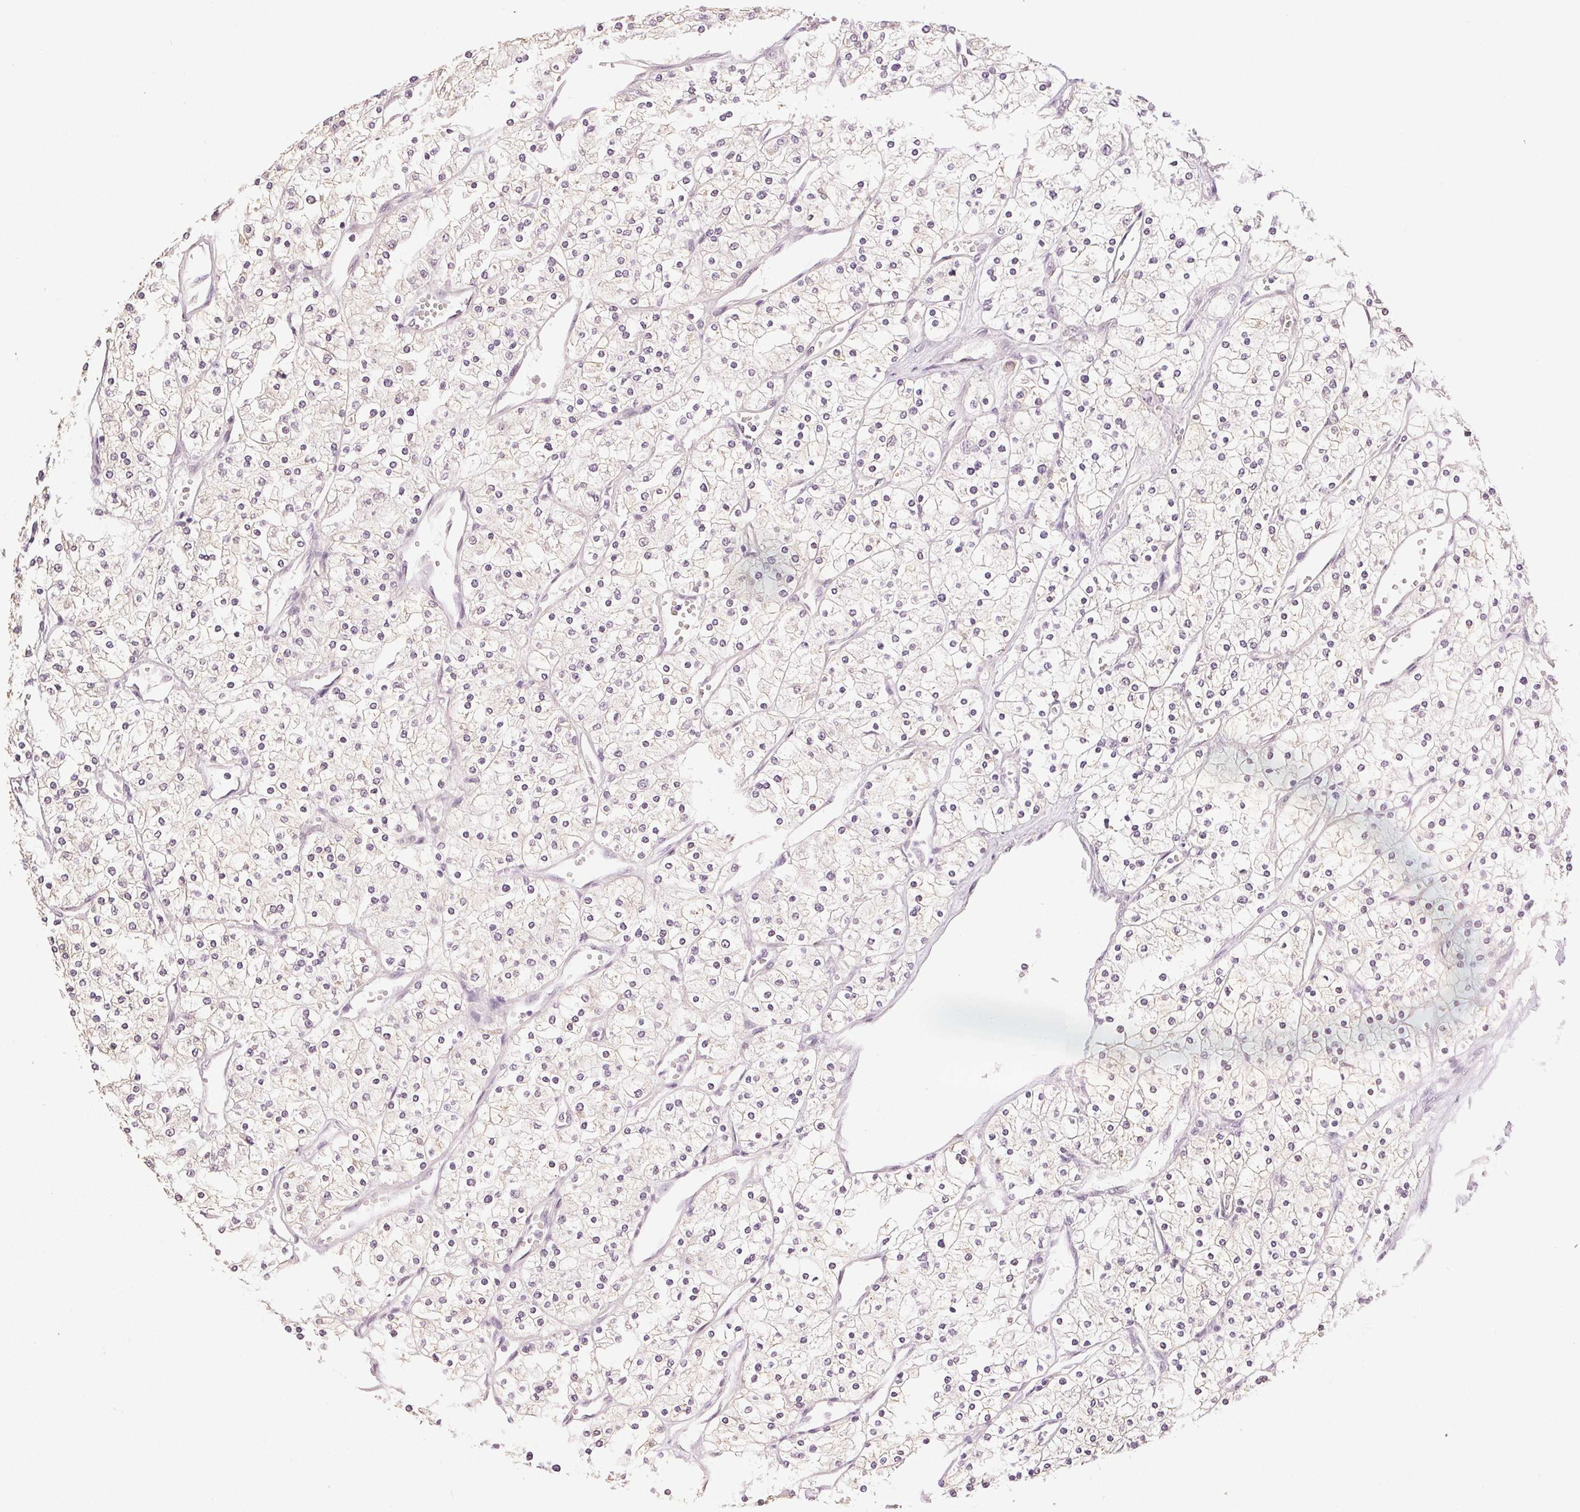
{"staining": {"intensity": "negative", "quantity": "none", "location": "none"}, "tissue": "renal cancer", "cell_type": "Tumor cells", "image_type": "cancer", "snomed": [{"axis": "morphology", "description": "Adenocarcinoma, NOS"}, {"axis": "topography", "description": "Kidney"}], "caption": "Tumor cells are negative for protein expression in human adenocarcinoma (renal). Nuclei are stained in blue.", "gene": "PLCB1", "patient": {"sex": "male", "age": 80}}